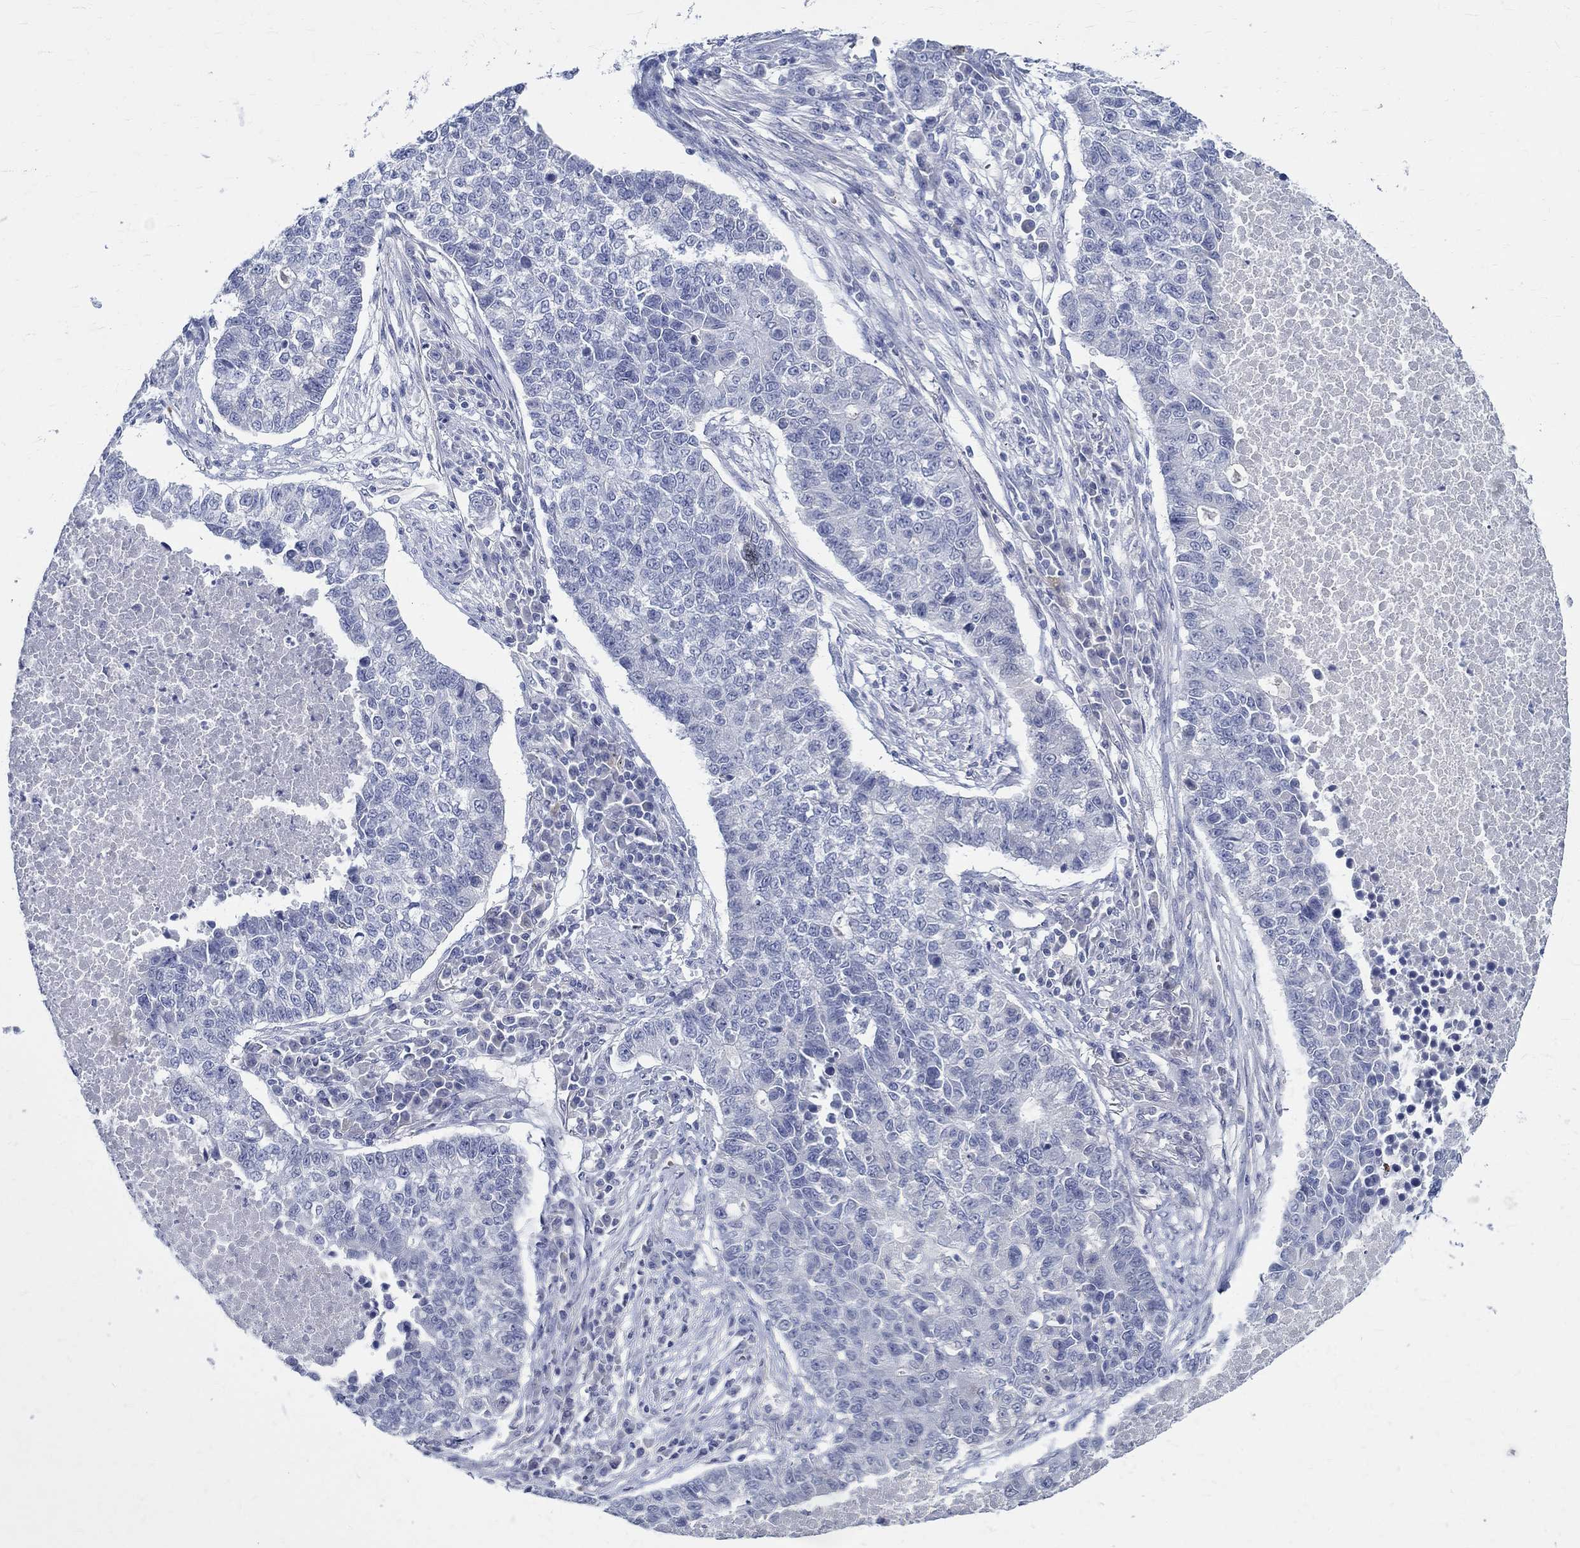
{"staining": {"intensity": "negative", "quantity": "none", "location": "none"}, "tissue": "lung cancer", "cell_type": "Tumor cells", "image_type": "cancer", "snomed": [{"axis": "morphology", "description": "Adenocarcinoma, NOS"}, {"axis": "topography", "description": "Lung"}], "caption": "Tumor cells are negative for protein expression in human lung cancer (adenocarcinoma).", "gene": "CETN1", "patient": {"sex": "male", "age": 57}}